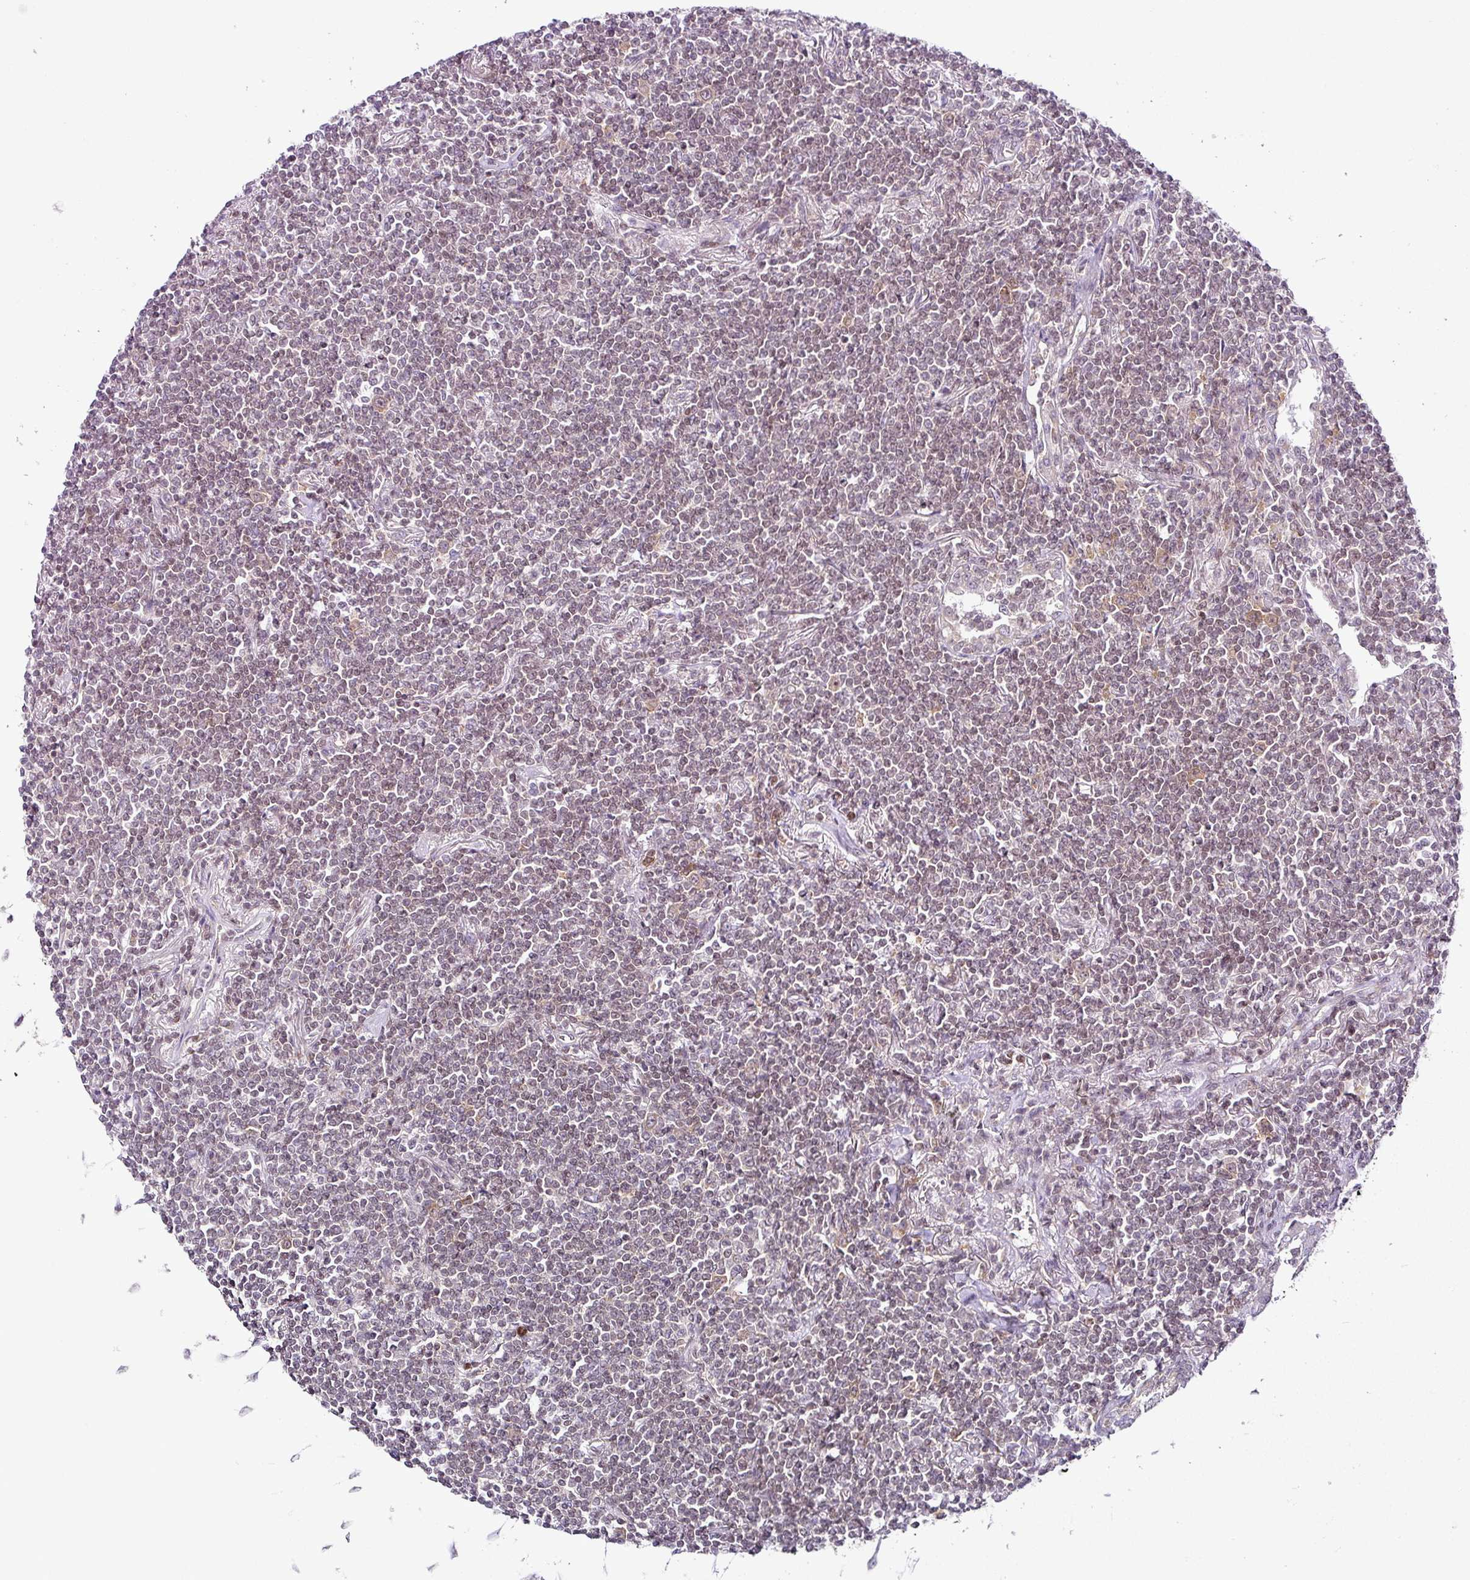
{"staining": {"intensity": "weak", "quantity": "<25%", "location": "nuclear"}, "tissue": "lymphoma", "cell_type": "Tumor cells", "image_type": "cancer", "snomed": [{"axis": "morphology", "description": "Malignant lymphoma, non-Hodgkin's type, Low grade"}, {"axis": "topography", "description": "Lung"}], "caption": "An IHC photomicrograph of lymphoma is shown. There is no staining in tumor cells of lymphoma. (DAB IHC visualized using brightfield microscopy, high magnification).", "gene": "FAM32A", "patient": {"sex": "female", "age": 71}}